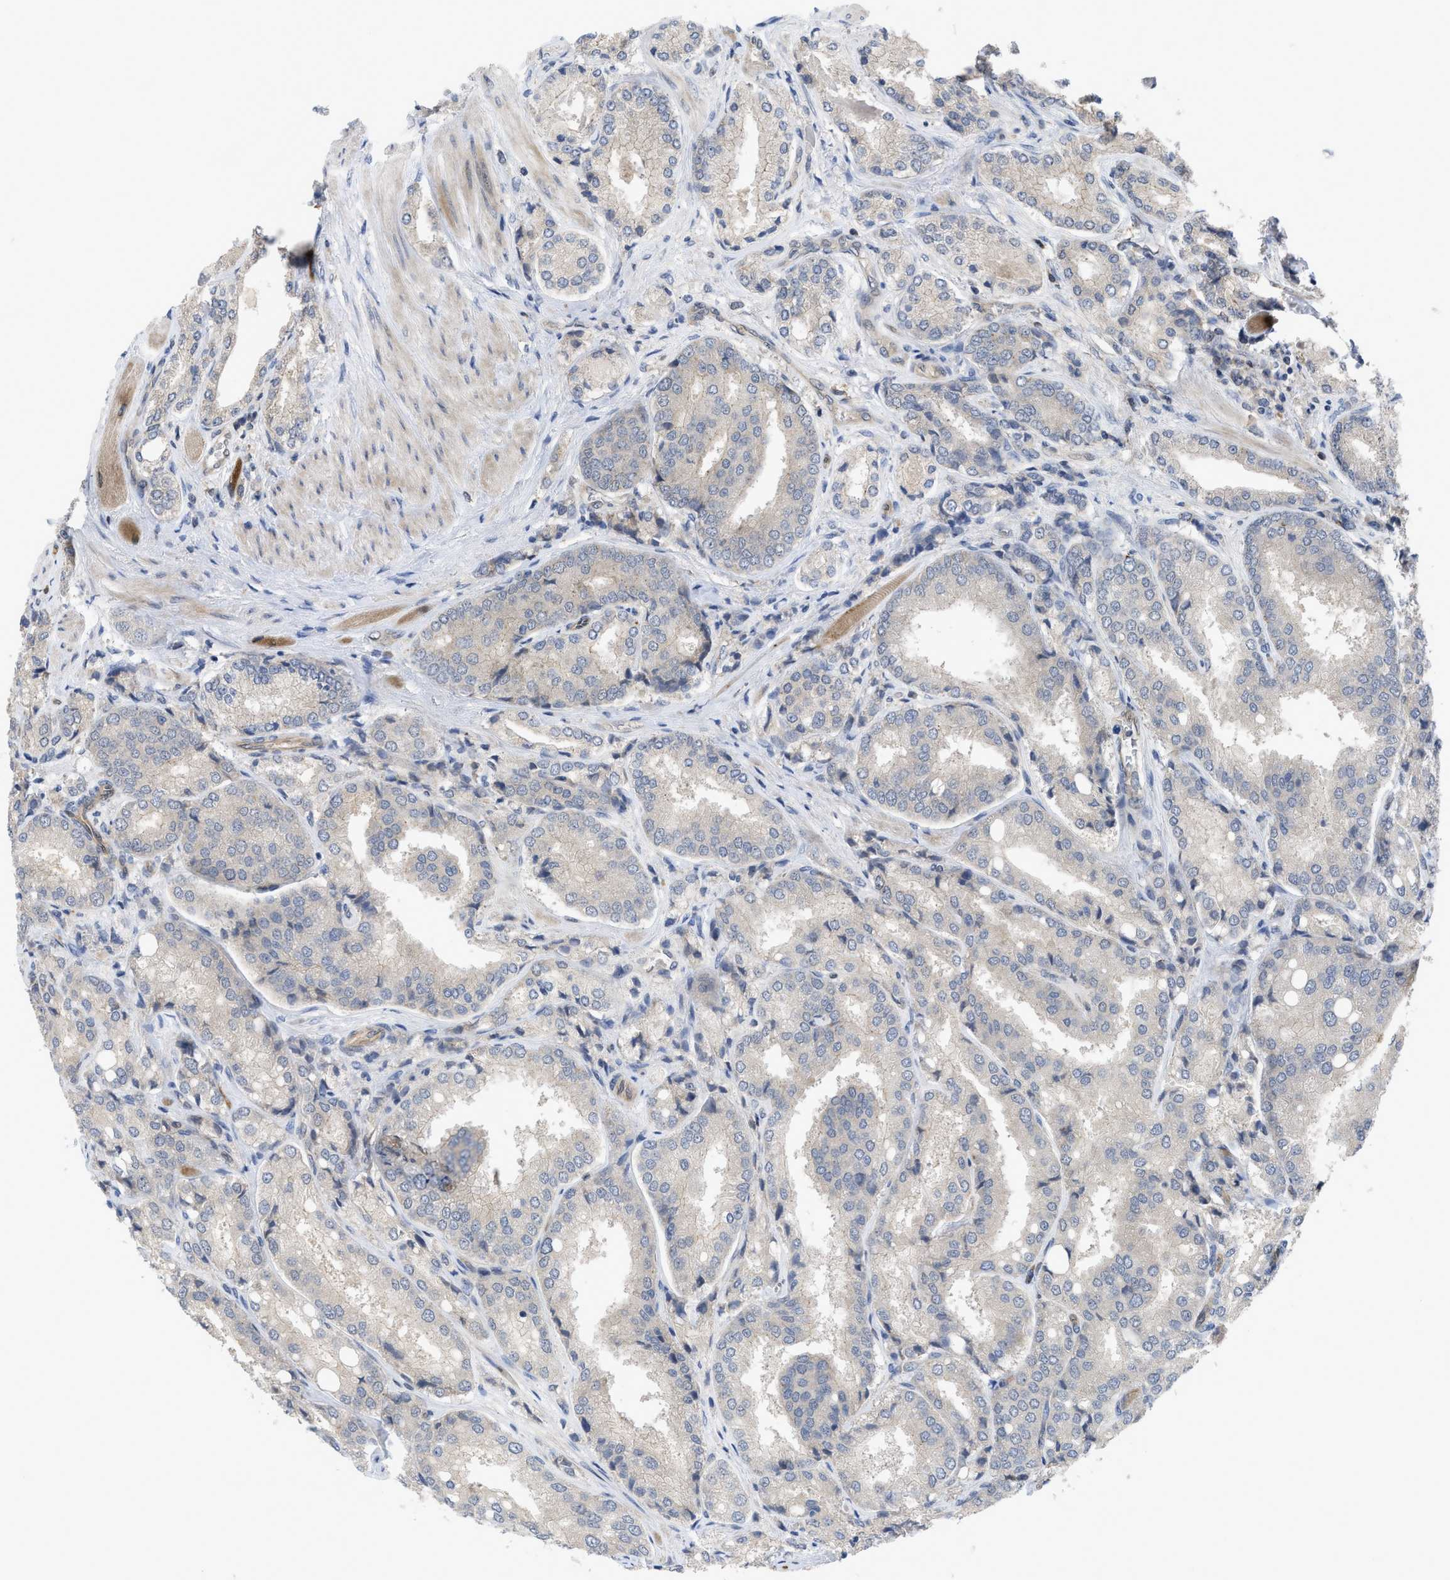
{"staining": {"intensity": "negative", "quantity": "none", "location": "none"}, "tissue": "prostate cancer", "cell_type": "Tumor cells", "image_type": "cancer", "snomed": [{"axis": "morphology", "description": "Adenocarcinoma, High grade"}, {"axis": "topography", "description": "Prostate"}], "caption": "A micrograph of human prostate cancer is negative for staining in tumor cells. (Brightfield microscopy of DAB immunohistochemistry (IHC) at high magnification).", "gene": "LDAF1", "patient": {"sex": "male", "age": 50}}